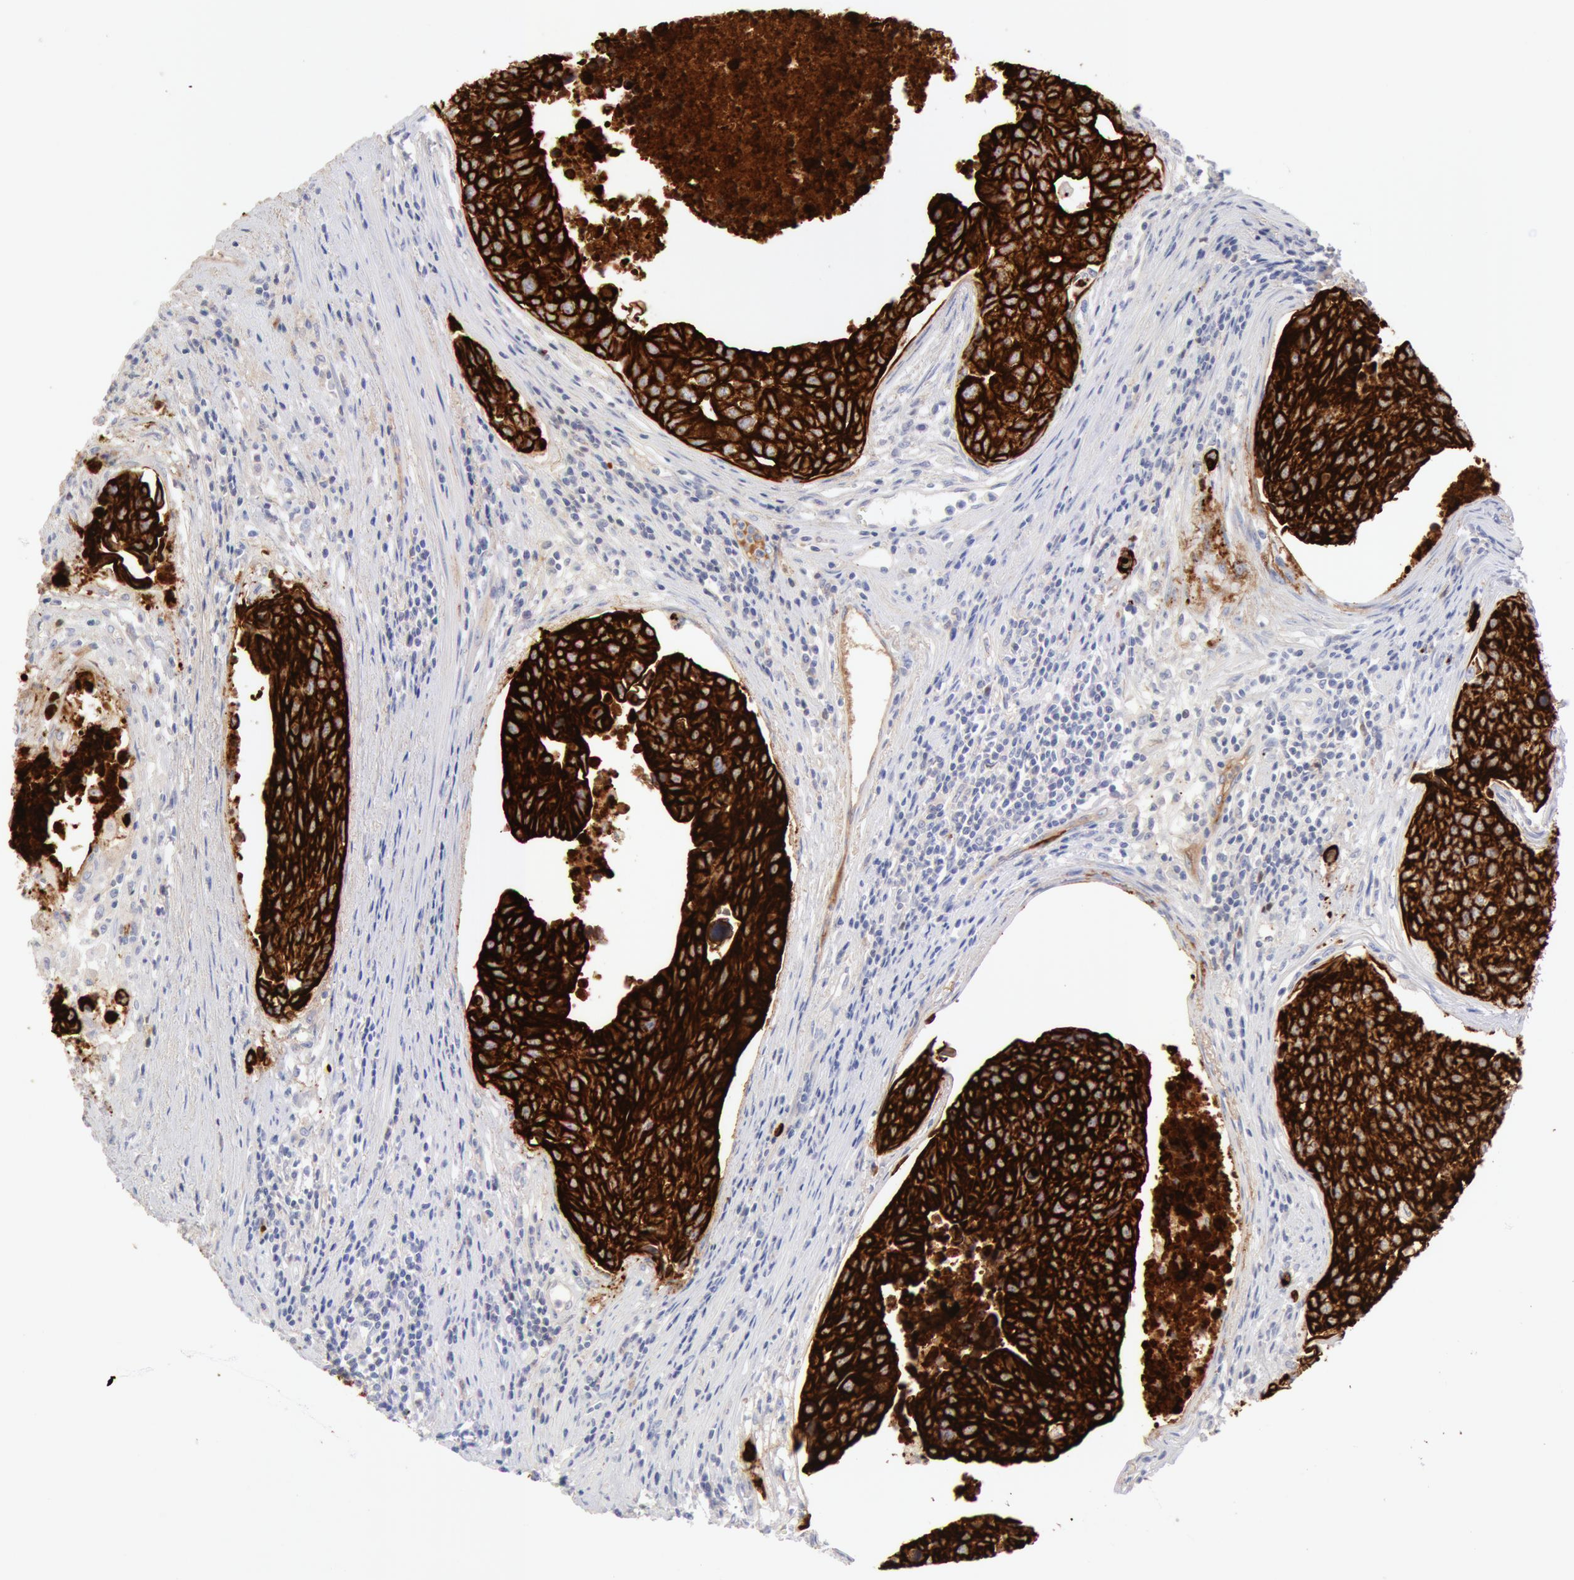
{"staining": {"intensity": "strong", "quantity": ">75%", "location": "cytoplasmic/membranous"}, "tissue": "urothelial cancer", "cell_type": "Tumor cells", "image_type": "cancer", "snomed": [{"axis": "morphology", "description": "Urothelial carcinoma, High grade"}, {"axis": "topography", "description": "Urinary bladder"}], "caption": "A high amount of strong cytoplasmic/membranous expression is identified in about >75% of tumor cells in urothelial cancer tissue.", "gene": "KRT8", "patient": {"sex": "male", "age": 81}}